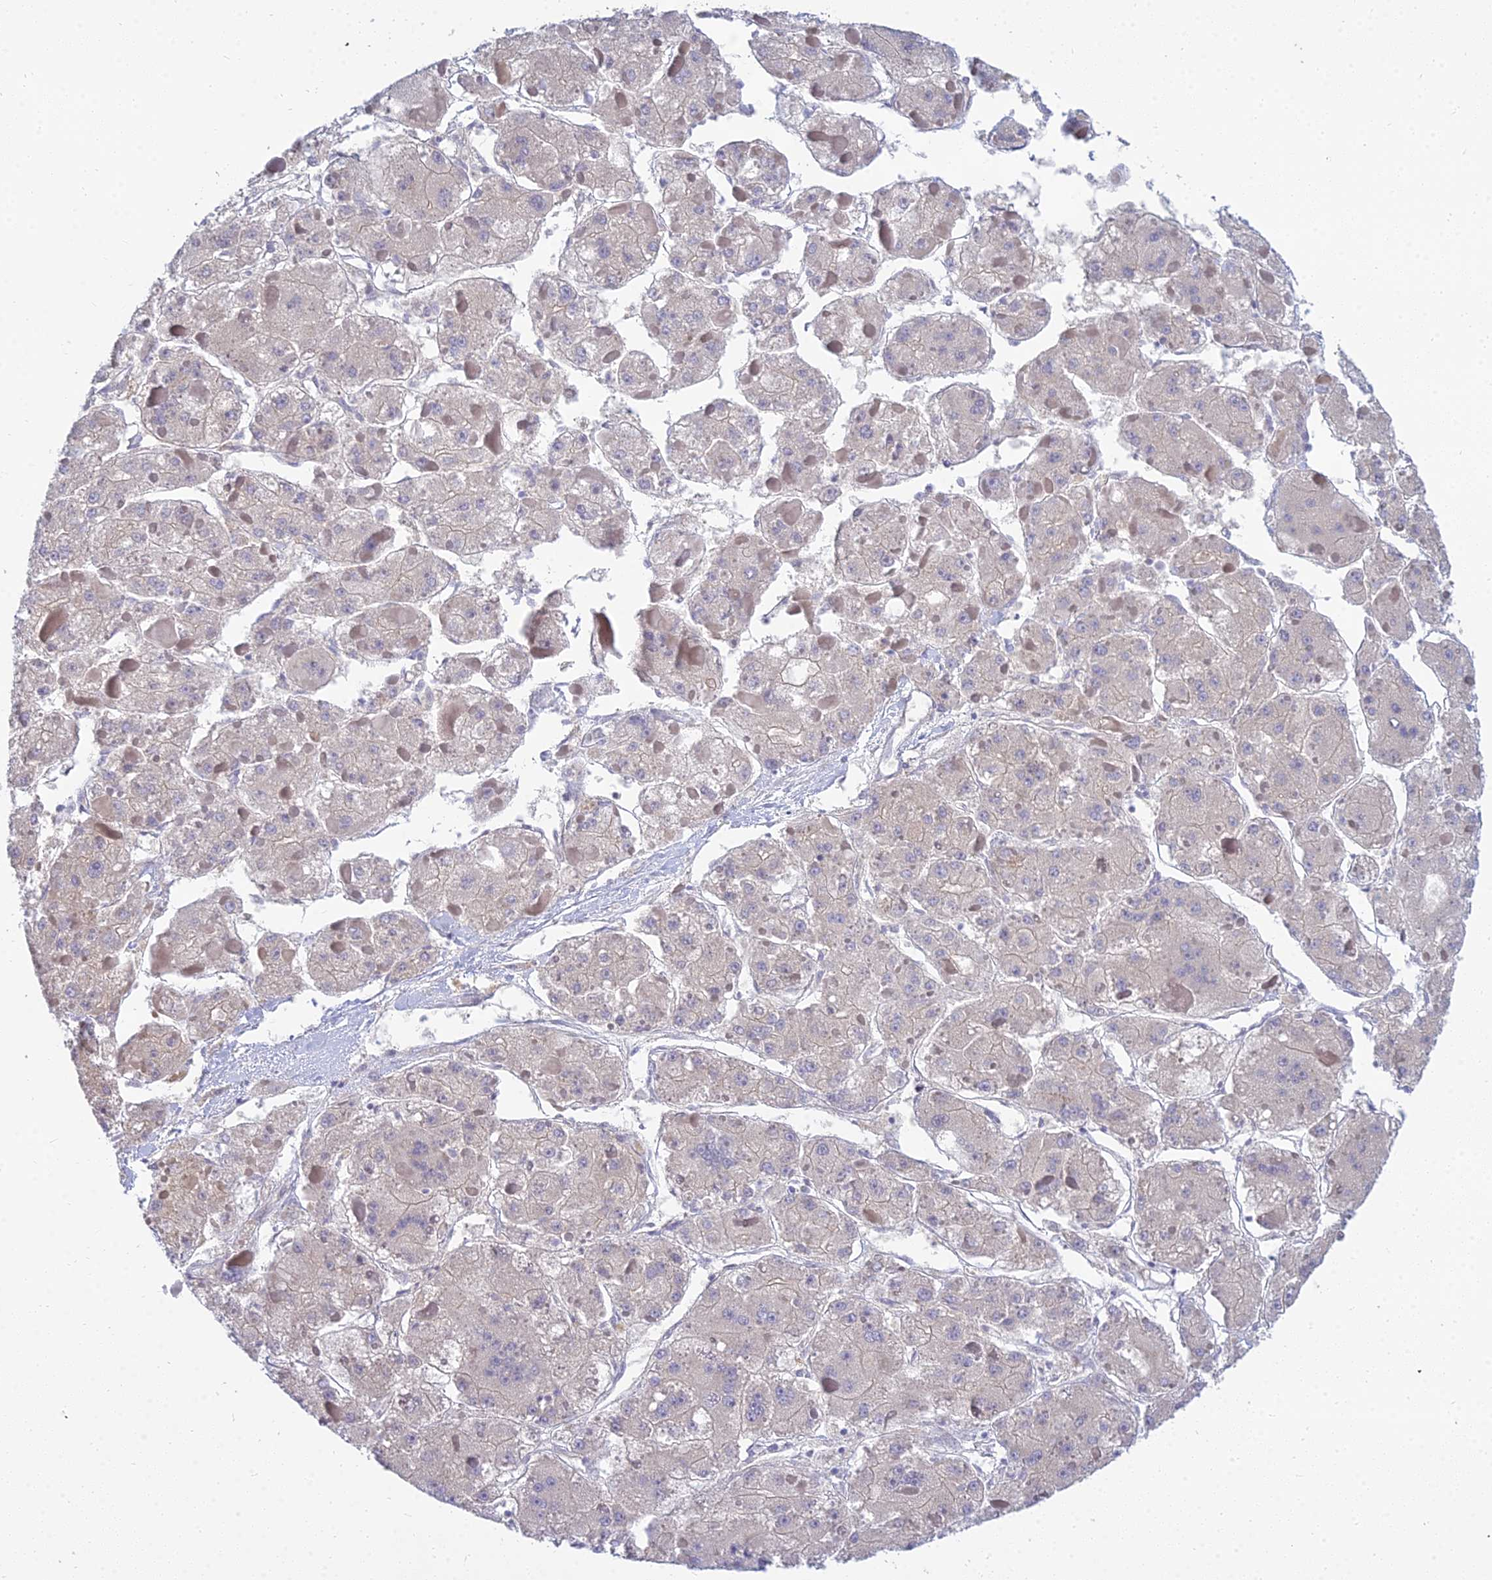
{"staining": {"intensity": "negative", "quantity": "none", "location": "none"}, "tissue": "liver cancer", "cell_type": "Tumor cells", "image_type": "cancer", "snomed": [{"axis": "morphology", "description": "Carcinoma, Hepatocellular, NOS"}, {"axis": "topography", "description": "Liver"}], "caption": "Liver cancer was stained to show a protein in brown. There is no significant positivity in tumor cells.", "gene": "SMIM24", "patient": {"sex": "female", "age": 73}}